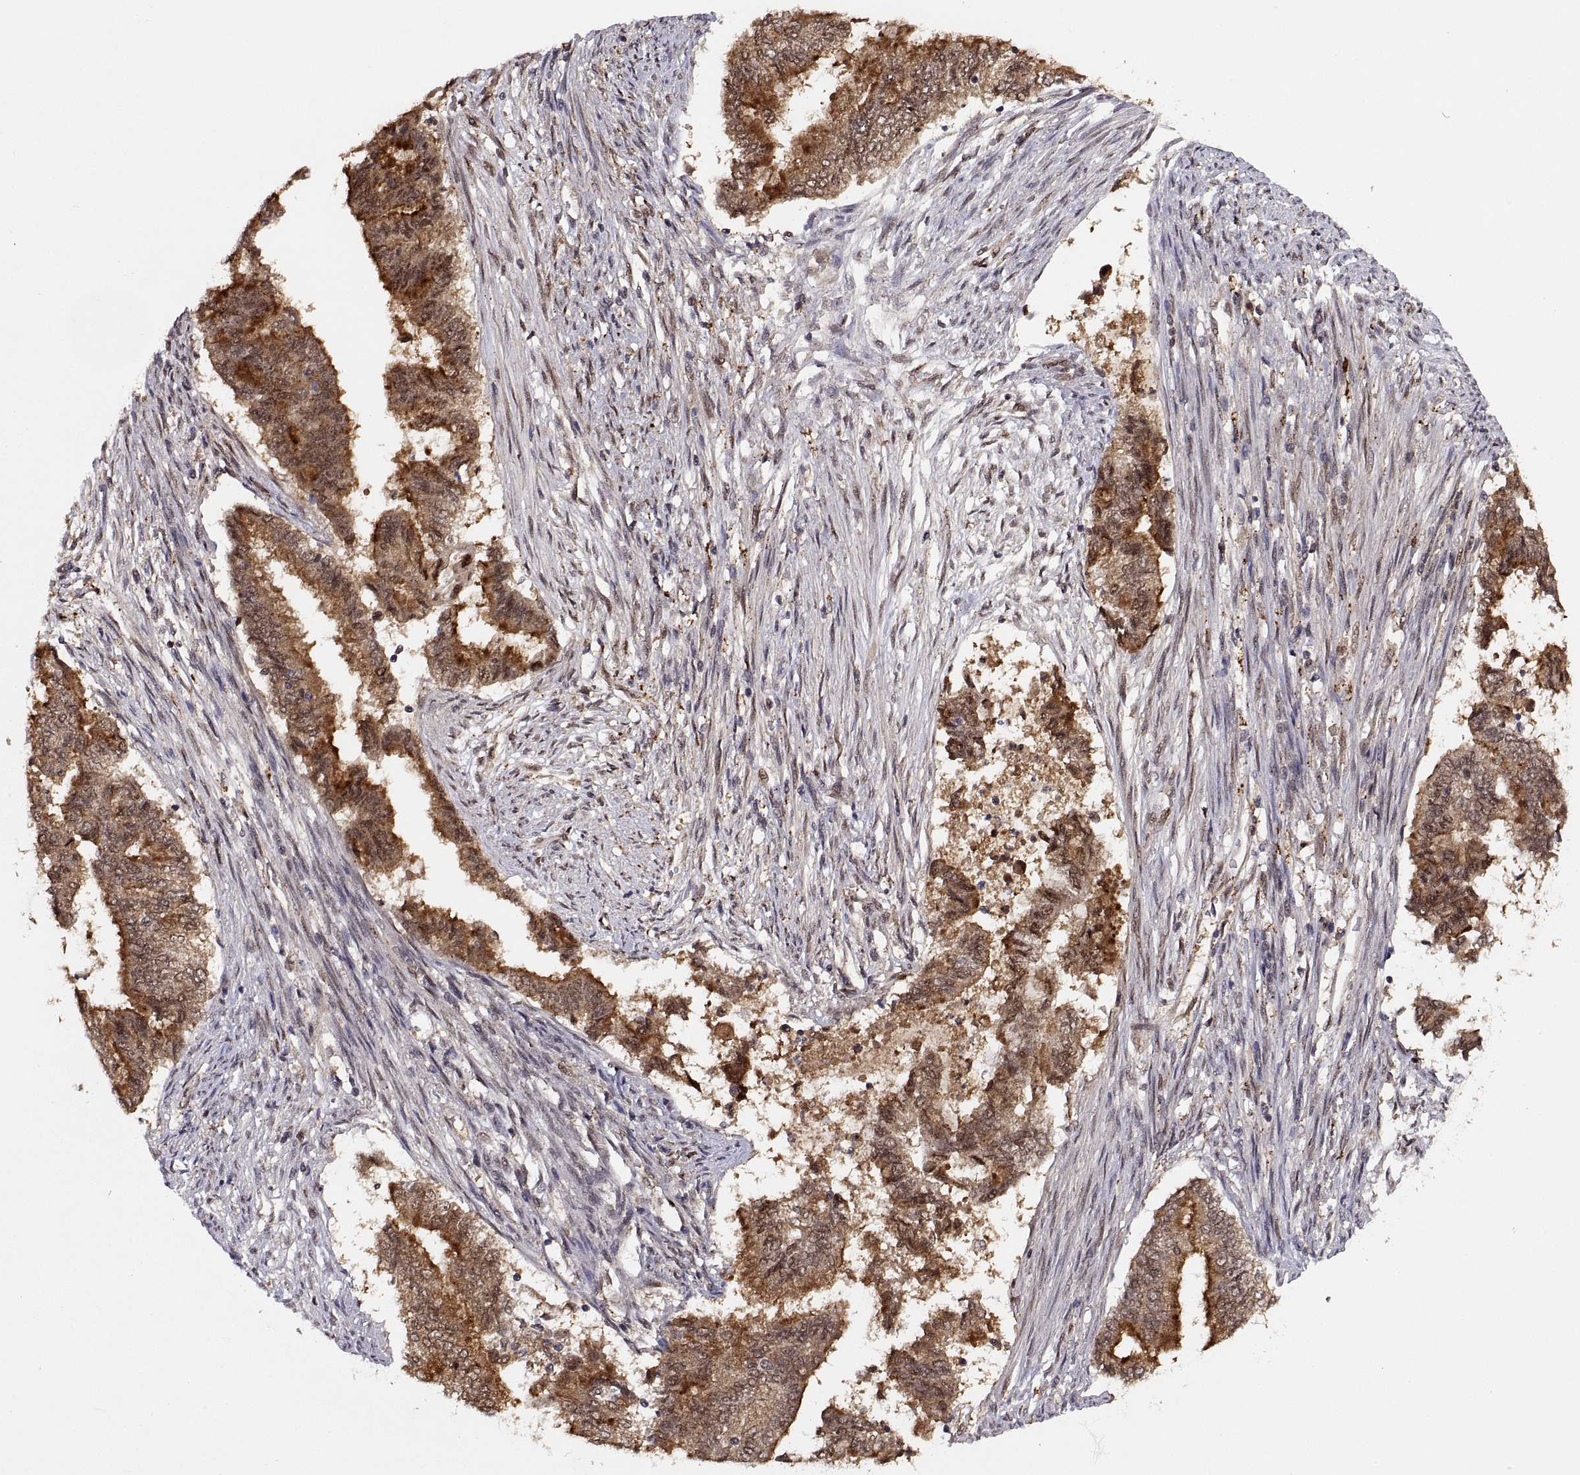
{"staining": {"intensity": "strong", "quantity": ">75%", "location": "cytoplasmic/membranous"}, "tissue": "endometrial cancer", "cell_type": "Tumor cells", "image_type": "cancer", "snomed": [{"axis": "morphology", "description": "Adenocarcinoma, NOS"}, {"axis": "topography", "description": "Endometrium"}], "caption": "Human endometrial adenocarcinoma stained with a brown dye demonstrates strong cytoplasmic/membranous positive expression in about >75% of tumor cells.", "gene": "PSMC2", "patient": {"sex": "female", "age": 65}}